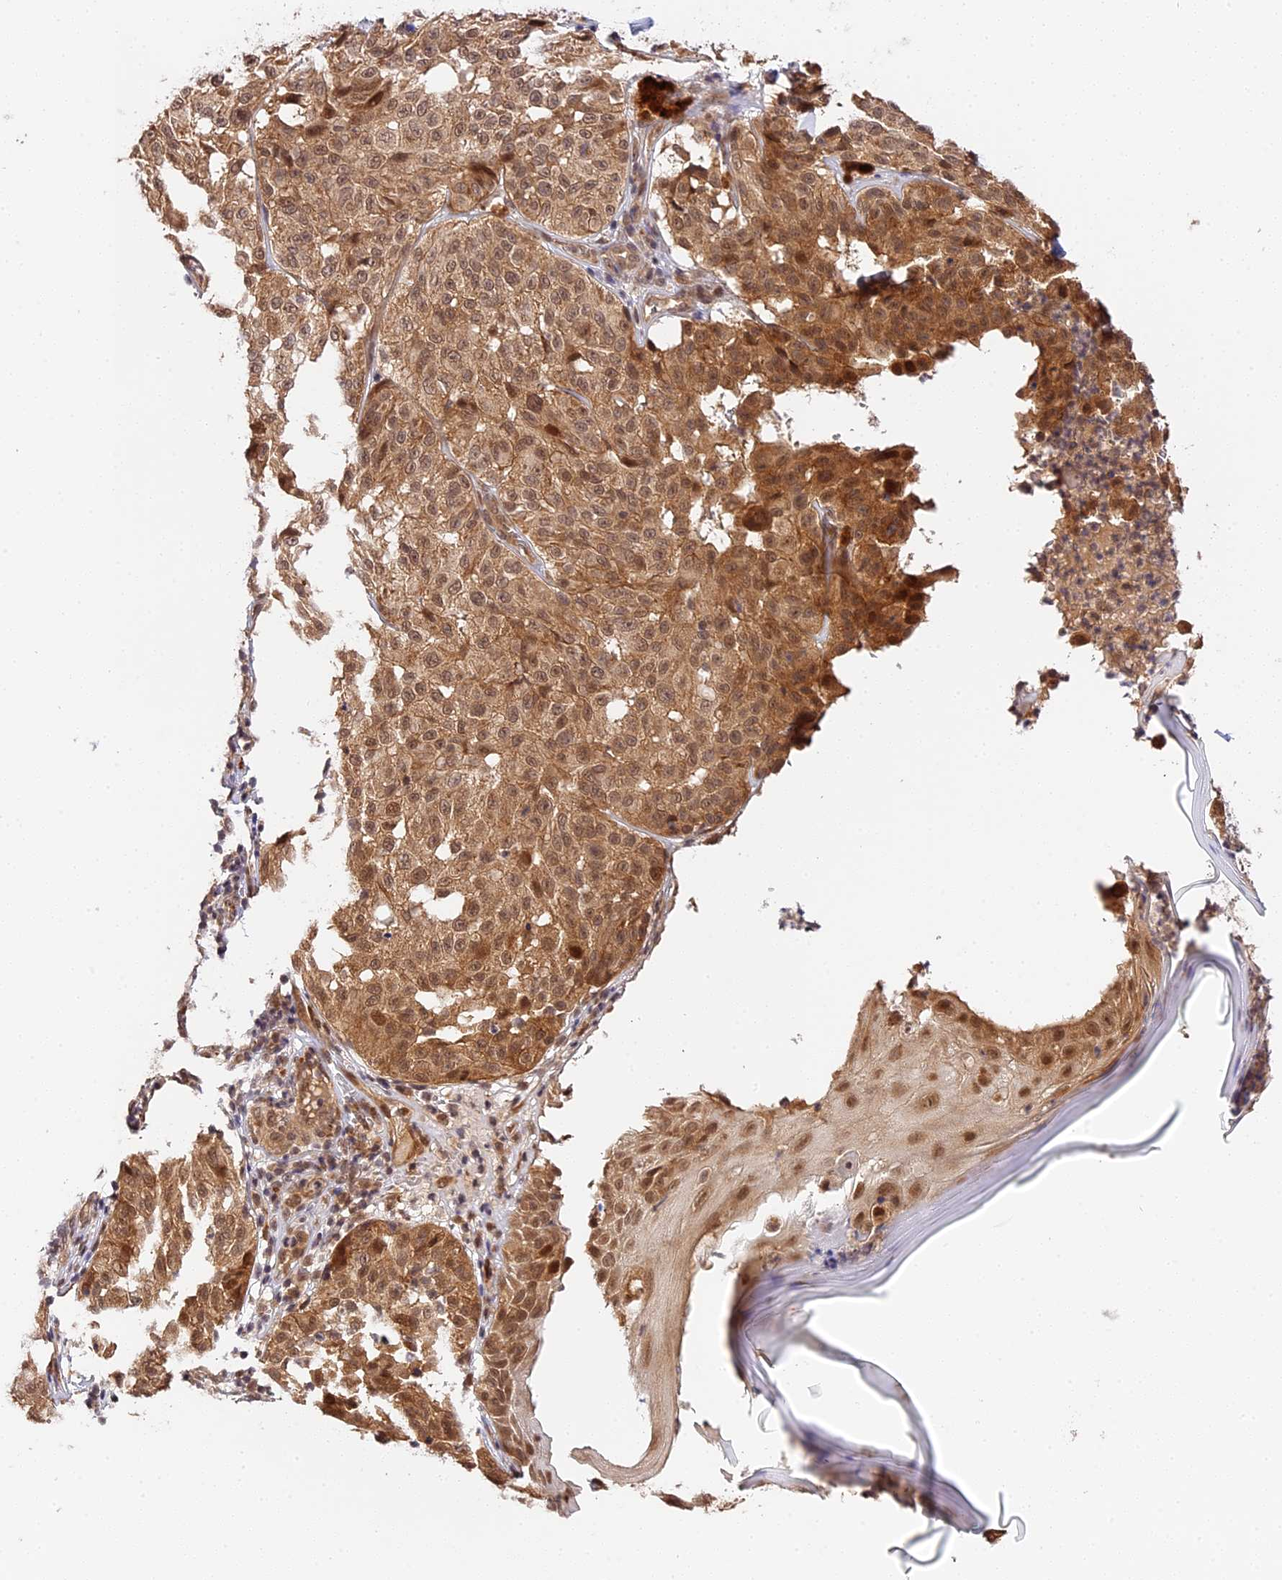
{"staining": {"intensity": "moderate", "quantity": ">75%", "location": "cytoplasmic/membranous,nuclear"}, "tissue": "melanoma", "cell_type": "Tumor cells", "image_type": "cancer", "snomed": [{"axis": "morphology", "description": "Malignant melanoma, NOS"}, {"axis": "topography", "description": "Skin"}], "caption": "IHC photomicrograph of human melanoma stained for a protein (brown), which reveals medium levels of moderate cytoplasmic/membranous and nuclear staining in approximately >75% of tumor cells.", "gene": "IMPACT", "patient": {"sex": "female", "age": 46}}